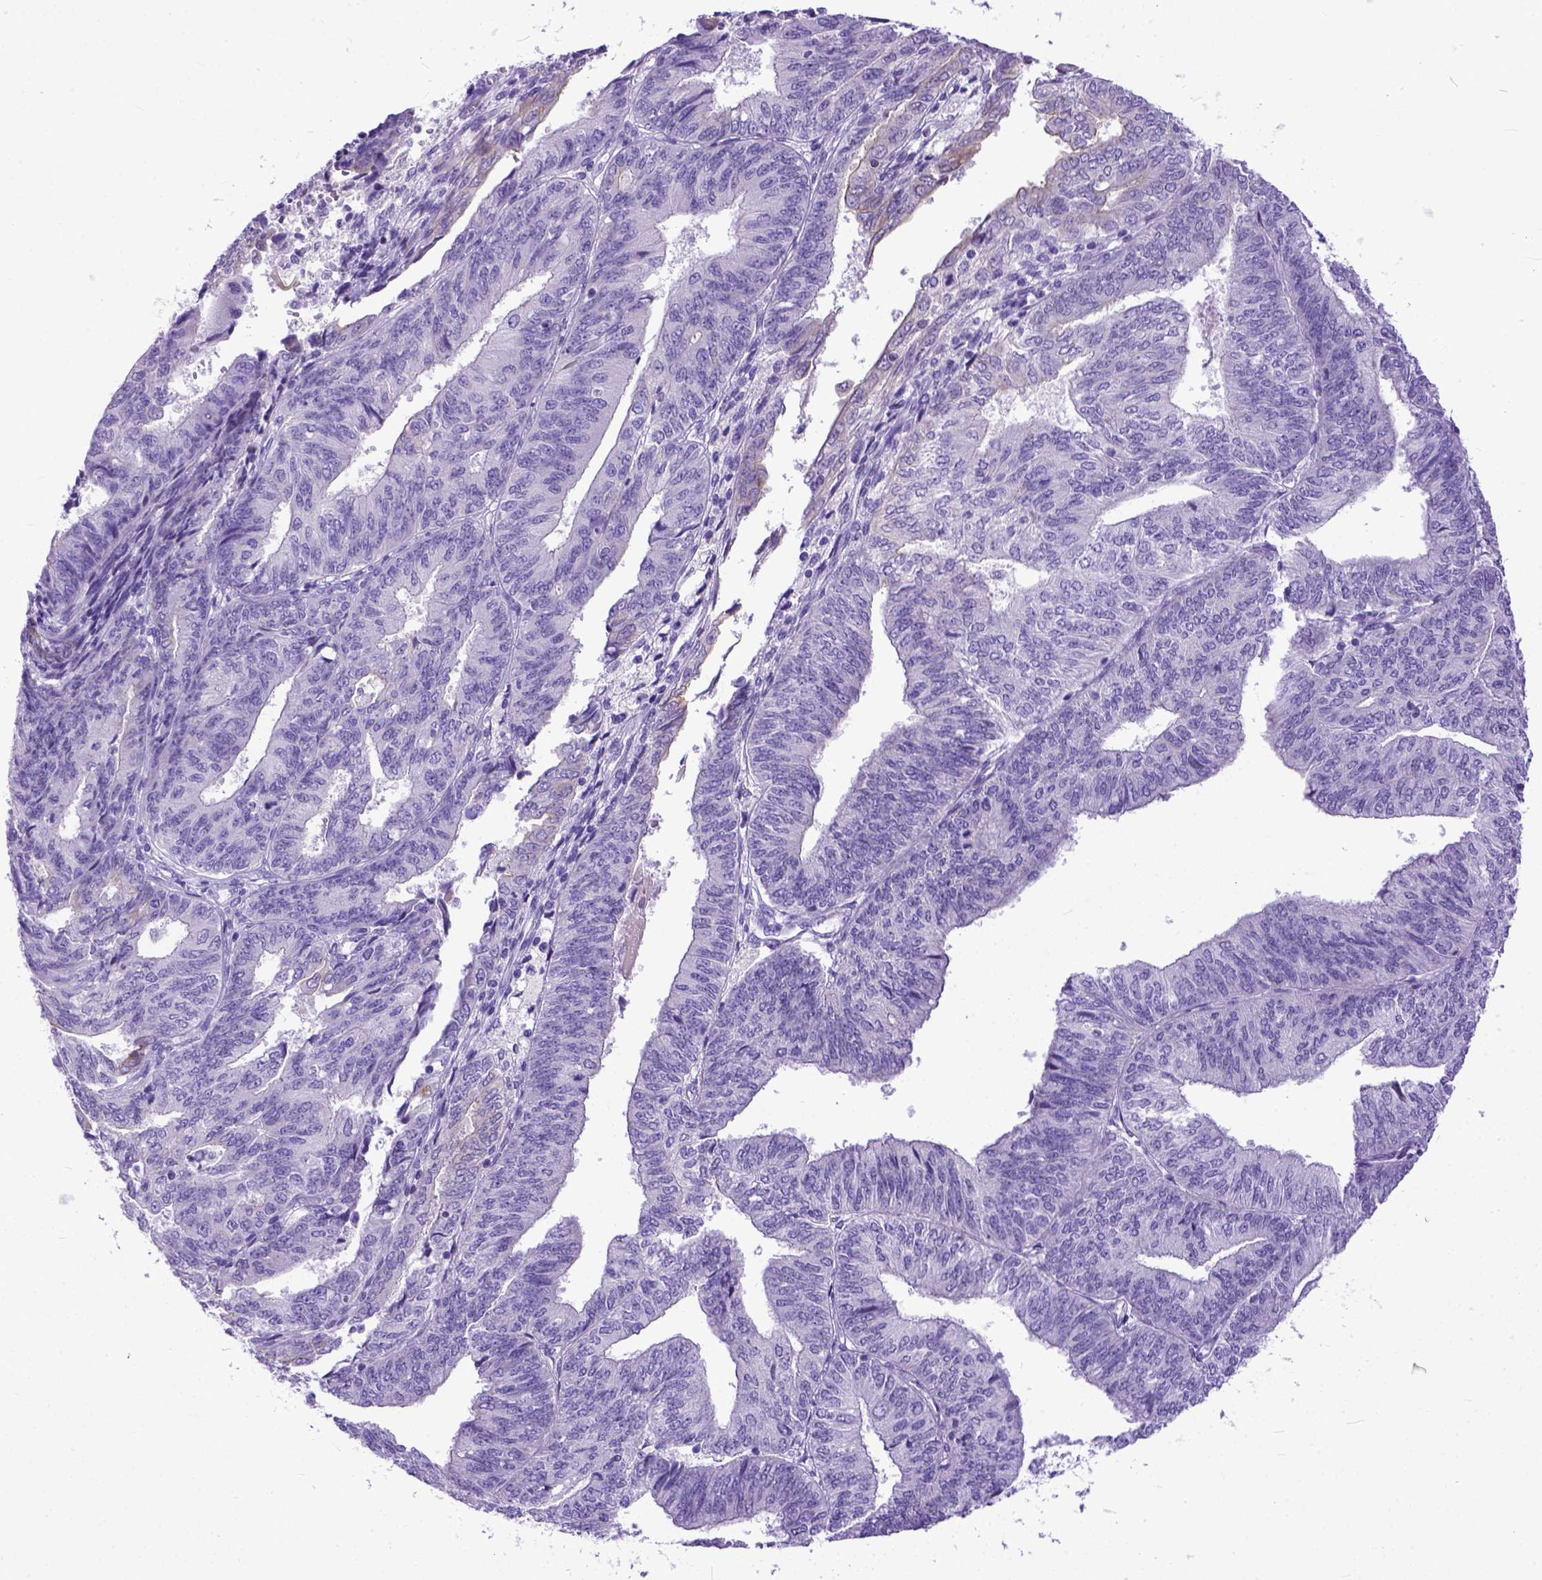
{"staining": {"intensity": "negative", "quantity": "none", "location": "none"}, "tissue": "endometrial cancer", "cell_type": "Tumor cells", "image_type": "cancer", "snomed": [{"axis": "morphology", "description": "Adenocarcinoma, NOS"}, {"axis": "topography", "description": "Endometrium"}], "caption": "This is an immunohistochemistry (IHC) photomicrograph of human adenocarcinoma (endometrial). There is no expression in tumor cells.", "gene": "PPL", "patient": {"sex": "female", "age": 58}}